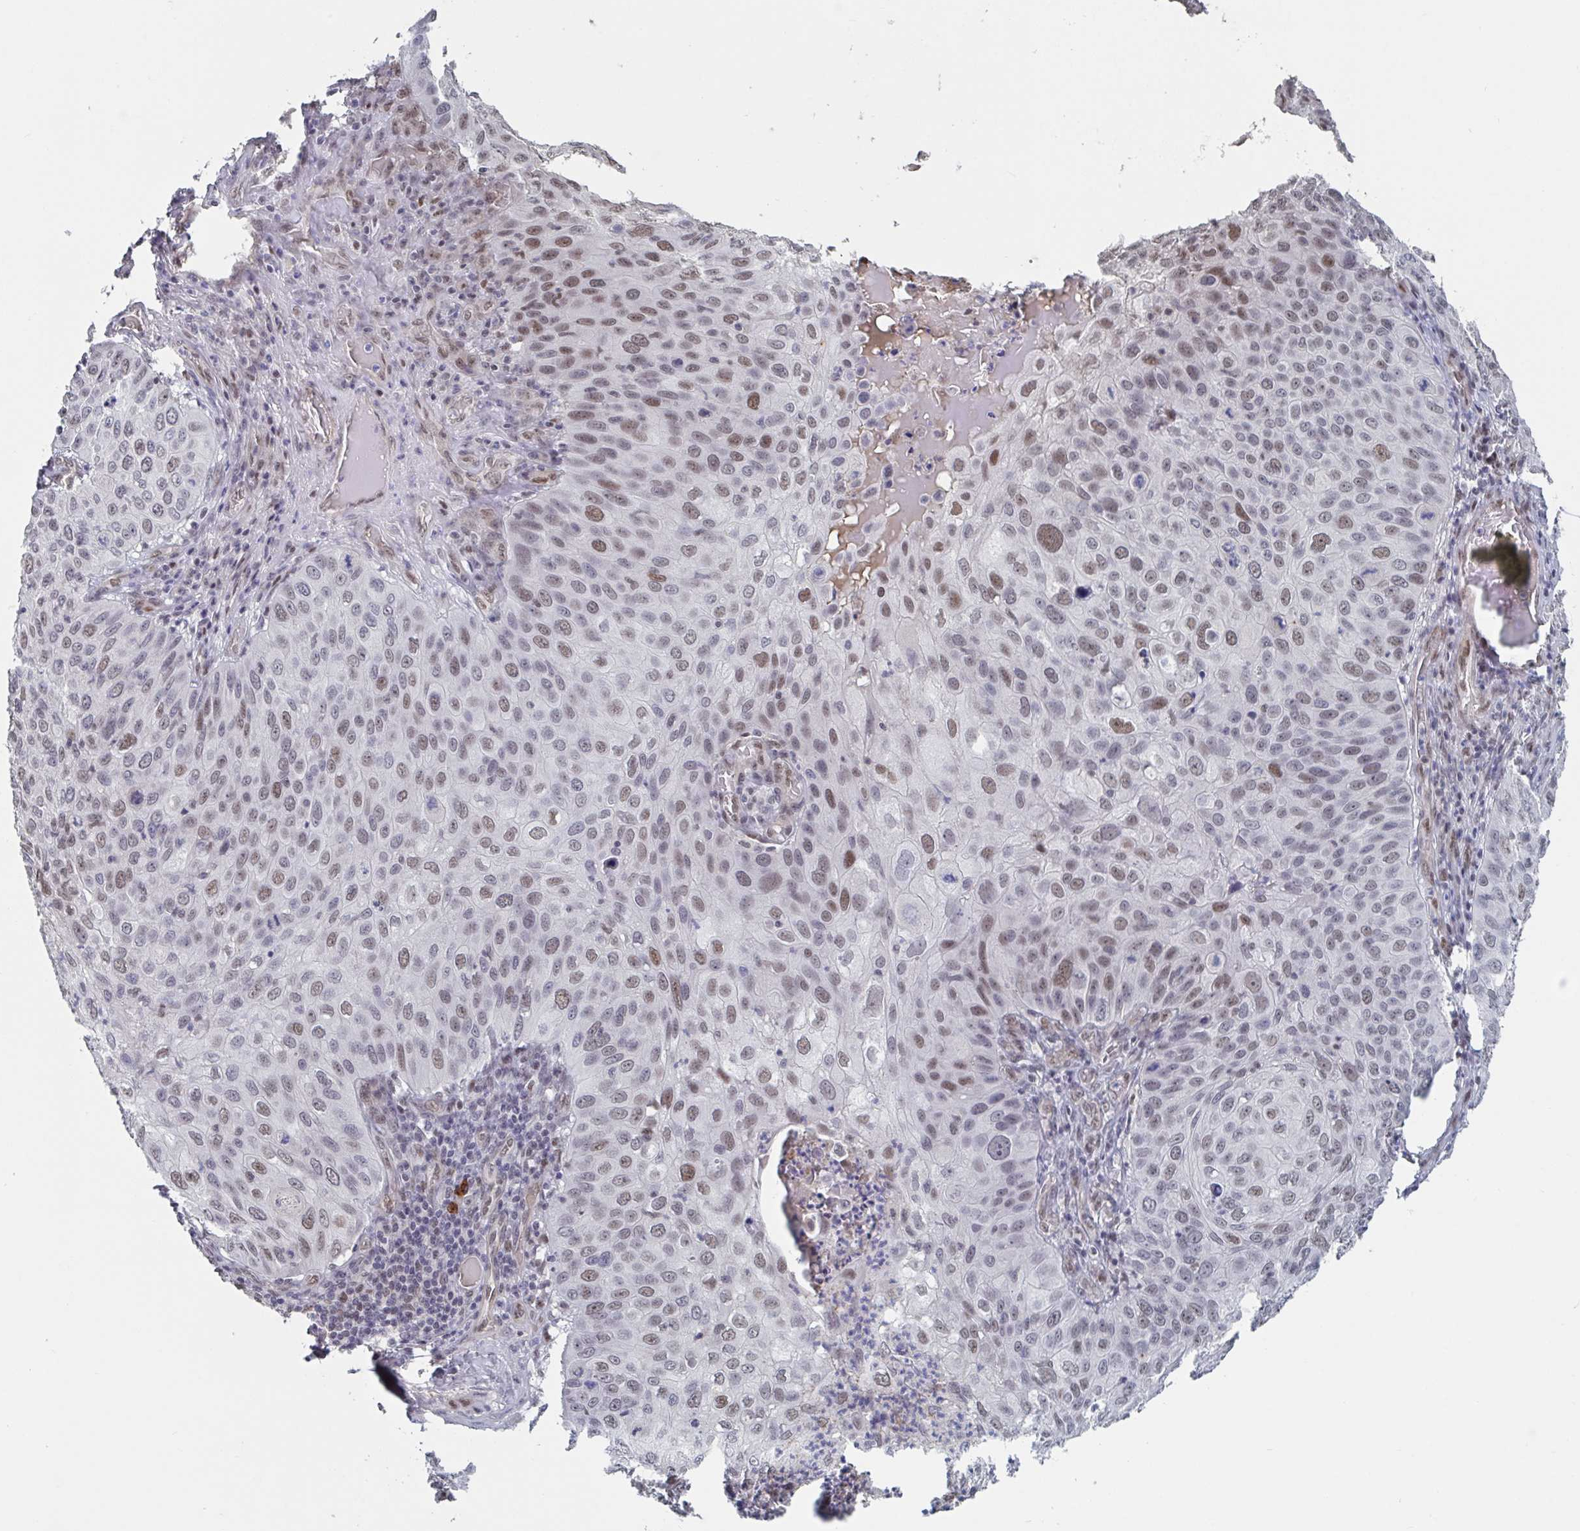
{"staining": {"intensity": "moderate", "quantity": ">75%", "location": "nuclear"}, "tissue": "skin cancer", "cell_type": "Tumor cells", "image_type": "cancer", "snomed": [{"axis": "morphology", "description": "Squamous cell carcinoma, NOS"}, {"axis": "topography", "description": "Skin"}], "caption": "Tumor cells display moderate nuclear expression in approximately >75% of cells in squamous cell carcinoma (skin). The protein of interest is stained brown, and the nuclei are stained in blue (DAB IHC with brightfield microscopy, high magnification).", "gene": "BCL7B", "patient": {"sex": "male", "age": 87}}